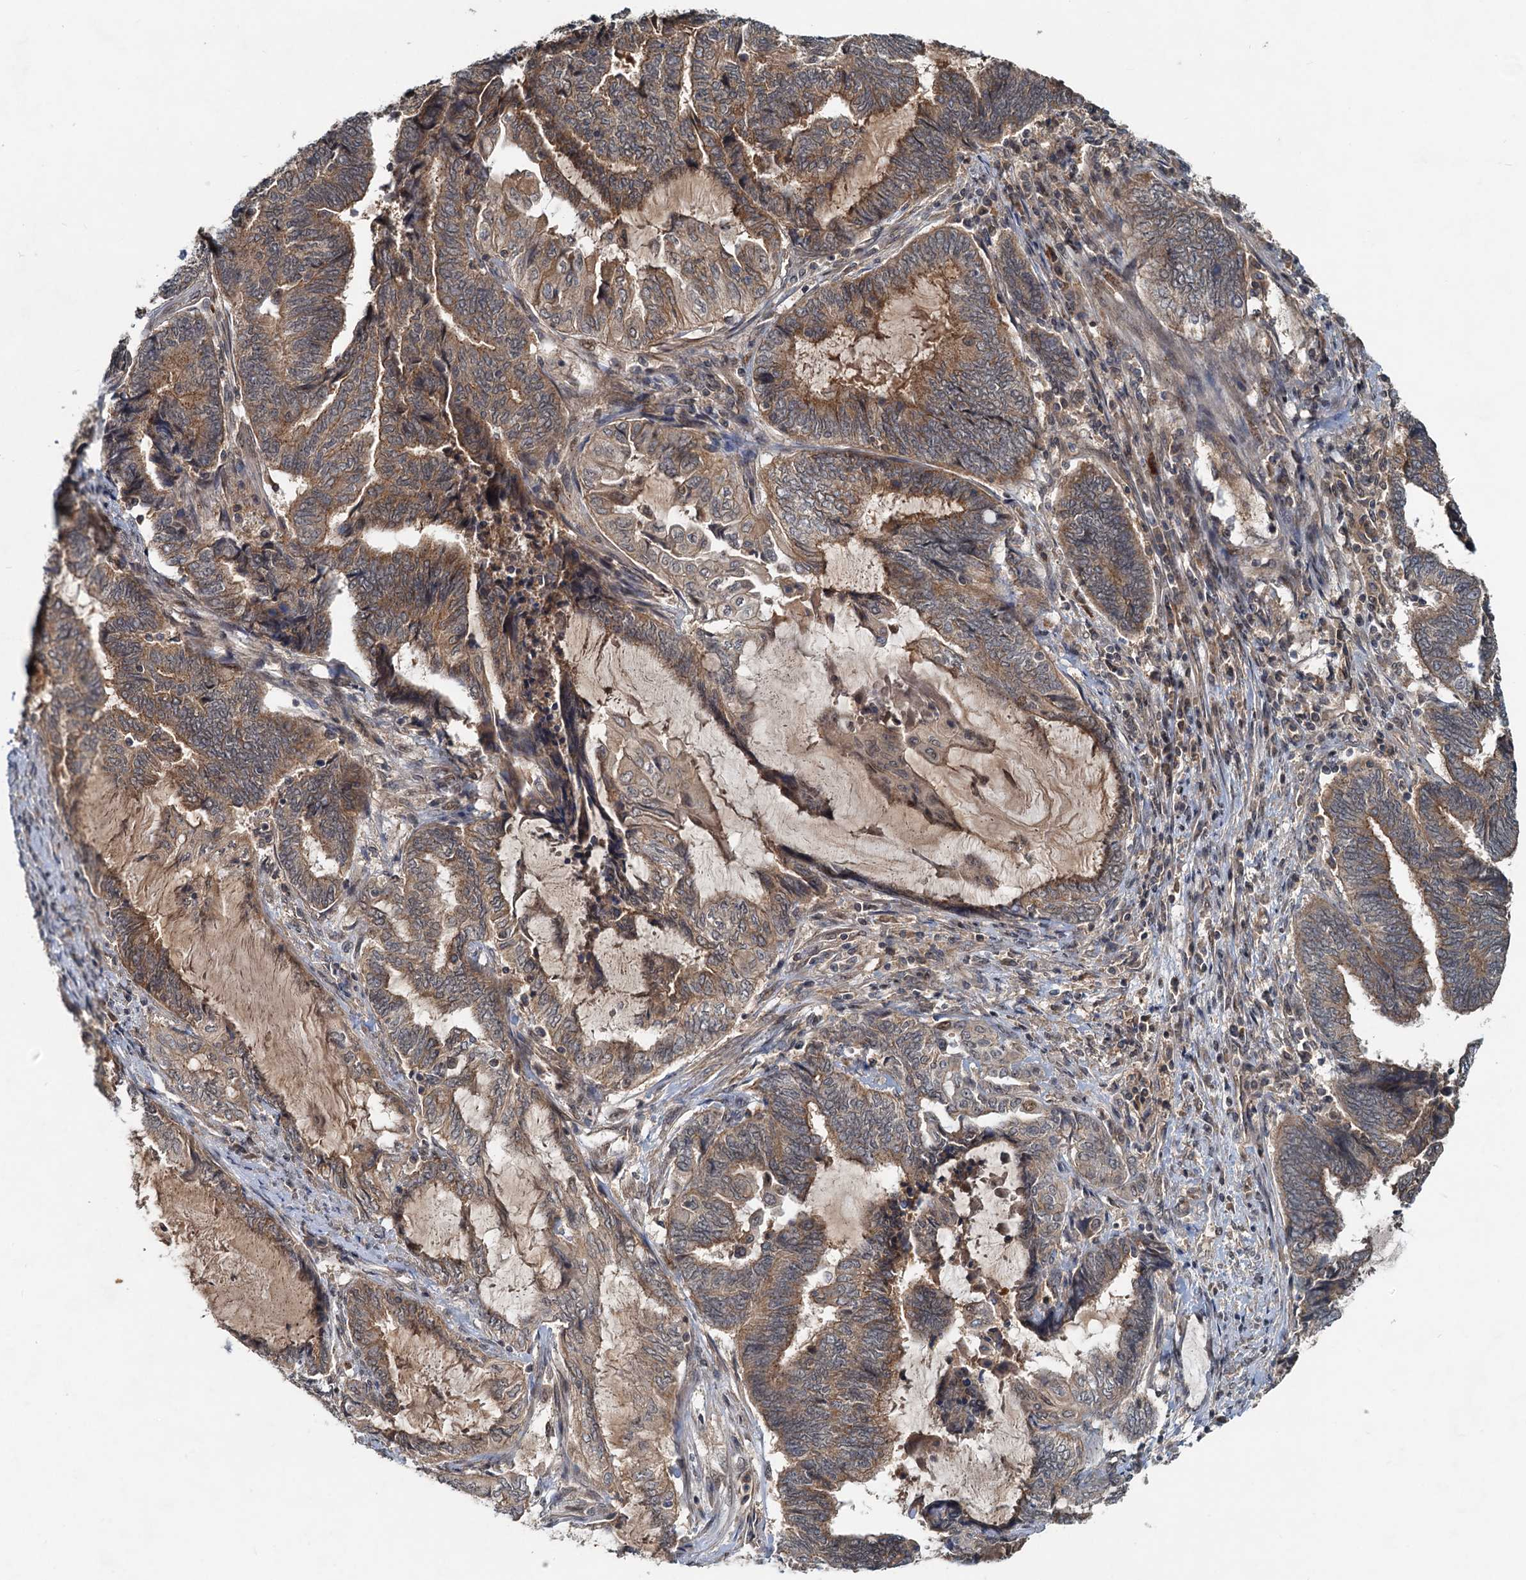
{"staining": {"intensity": "moderate", "quantity": ">75%", "location": "cytoplasmic/membranous"}, "tissue": "endometrial cancer", "cell_type": "Tumor cells", "image_type": "cancer", "snomed": [{"axis": "morphology", "description": "Adenocarcinoma, NOS"}, {"axis": "topography", "description": "Uterus"}, {"axis": "topography", "description": "Endometrium"}], "caption": "Immunohistochemical staining of human endometrial adenocarcinoma demonstrates medium levels of moderate cytoplasmic/membranous protein staining in about >75% of tumor cells.", "gene": "CEP68", "patient": {"sex": "female", "age": 70}}